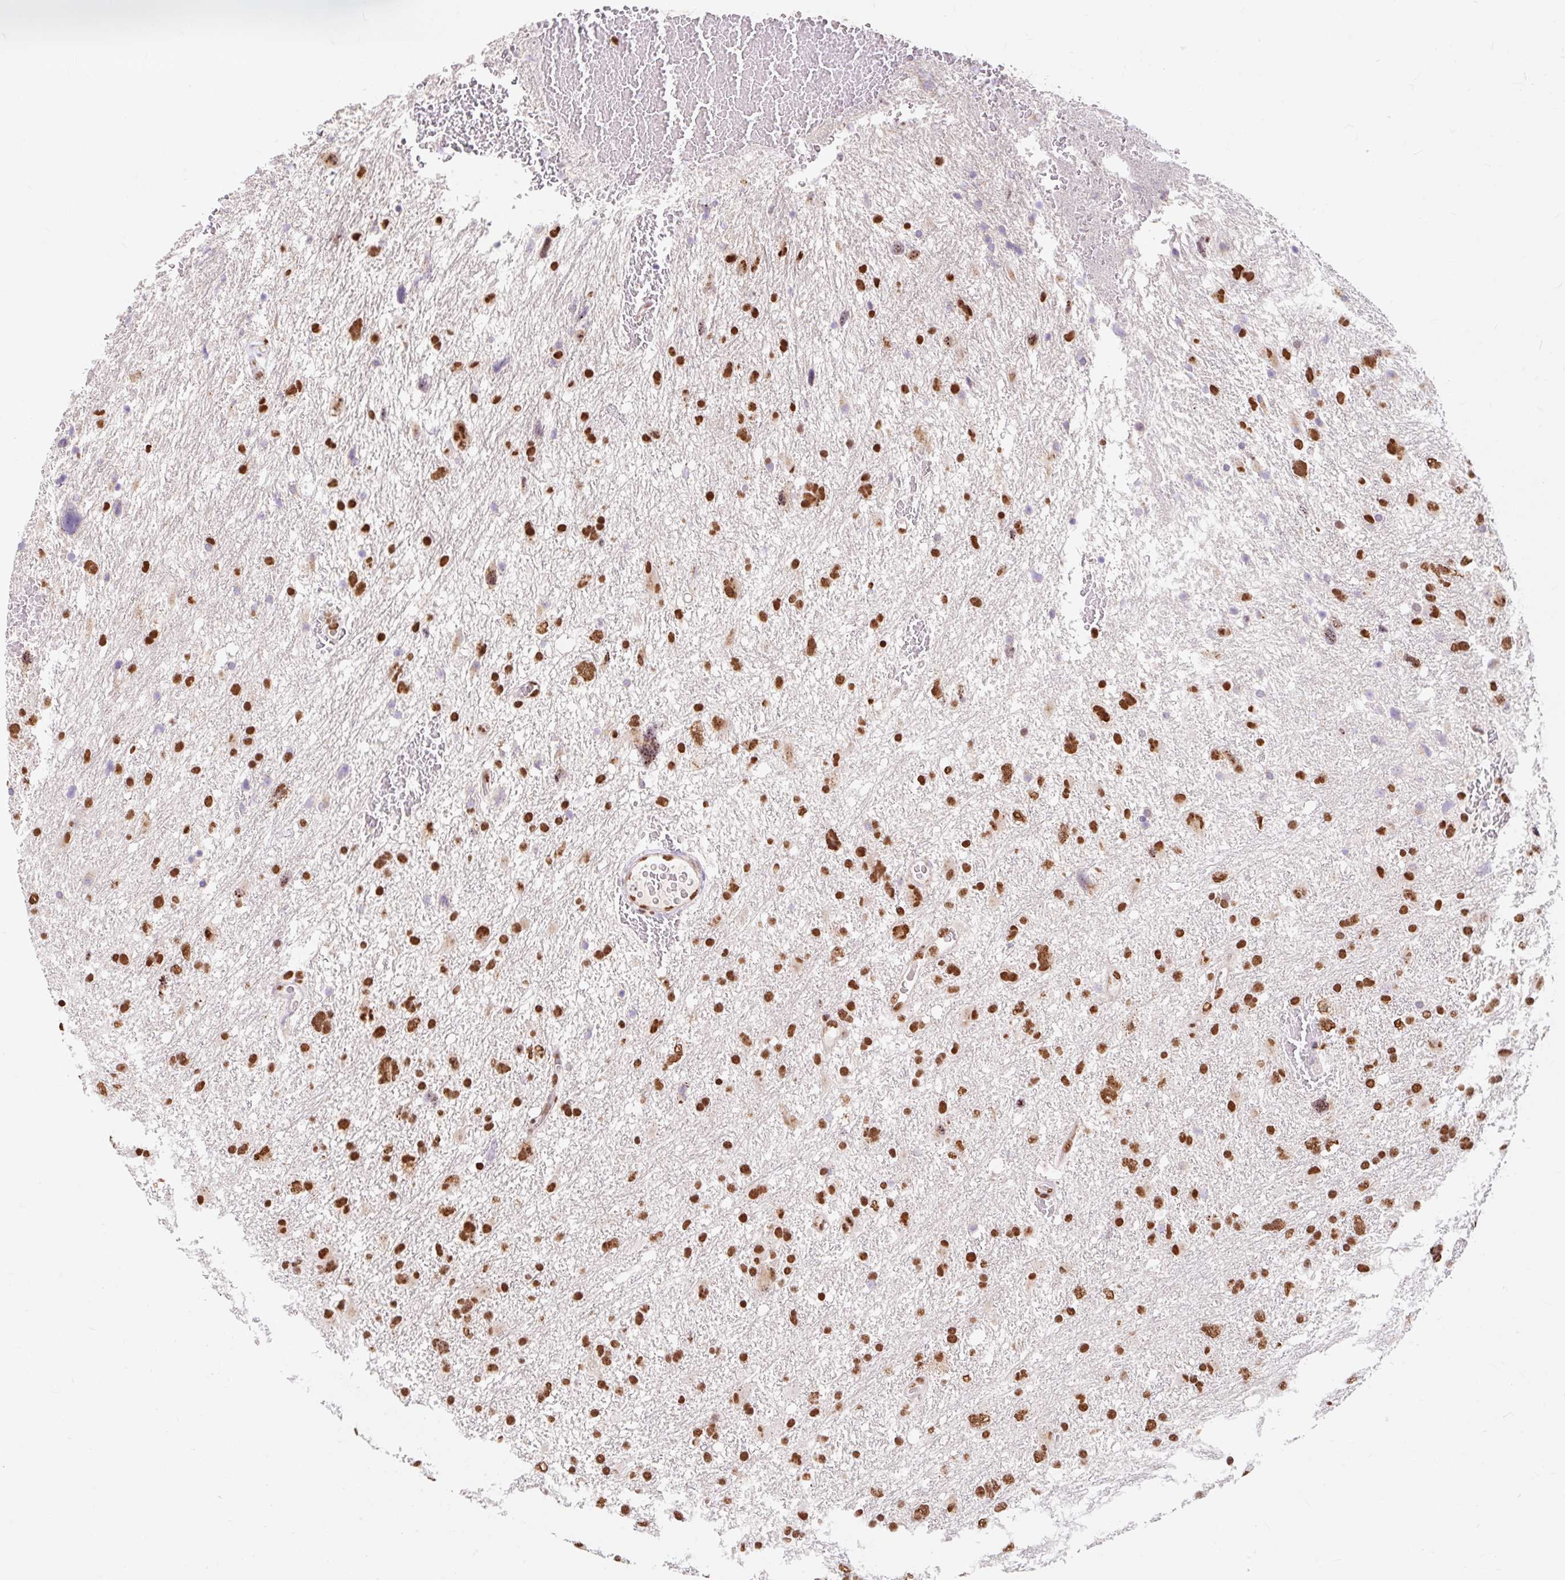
{"staining": {"intensity": "strong", "quantity": ">75%", "location": "nuclear"}, "tissue": "glioma", "cell_type": "Tumor cells", "image_type": "cancer", "snomed": [{"axis": "morphology", "description": "Glioma, malignant, High grade"}, {"axis": "topography", "description": "Brain"}], "caption": "Tumor cells exhibit strong nuclear staining in about >75% of cells in malignant glioma (high-grade). The staining was performed using DAB (3,3'-diaminobenzidine), with brown indicating positive protein expression. Nuclei are stained blue with hematoxylin.", "gene": "BICRA", "patient": {"sex": "male", "age": 61}}